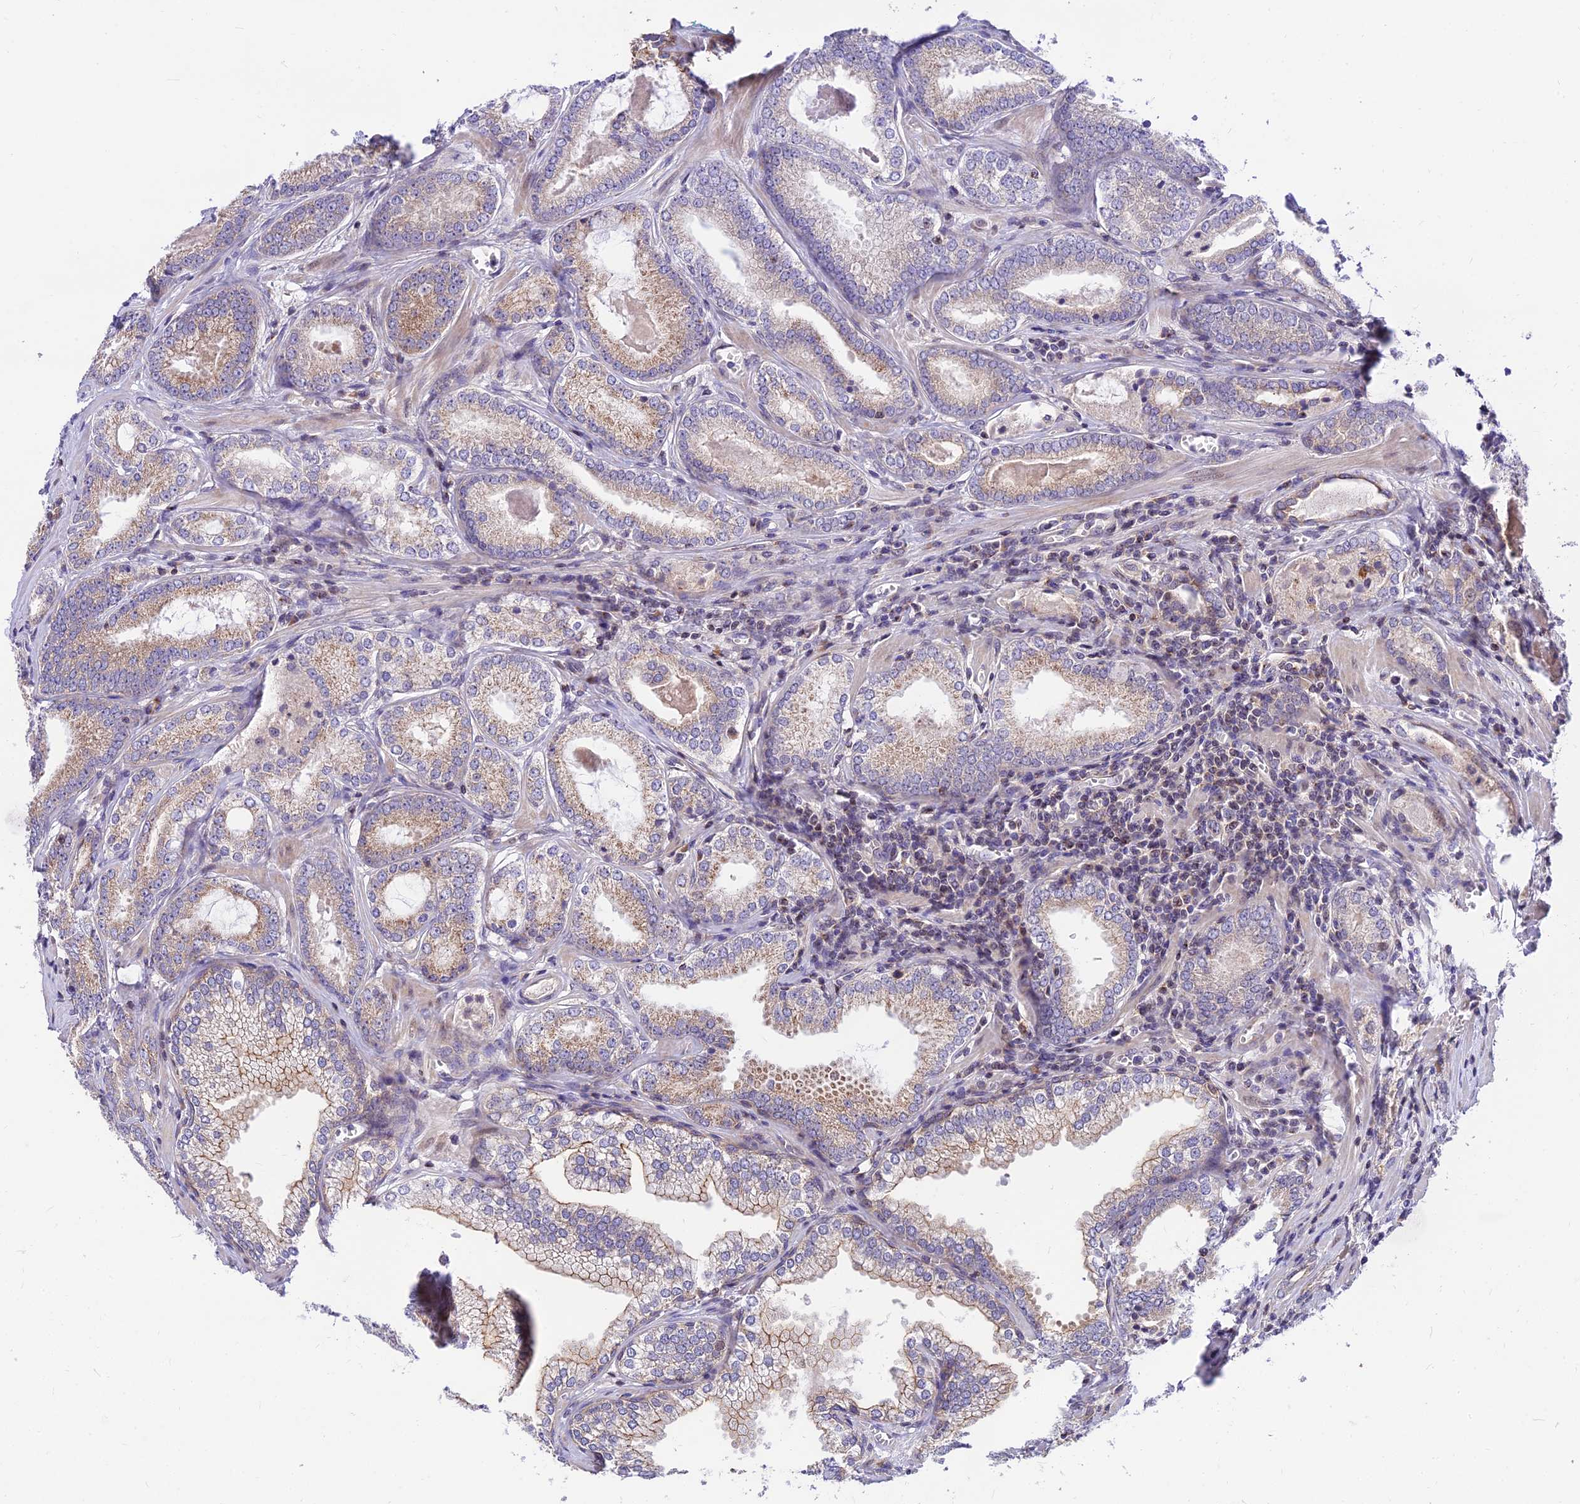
{"staining": {"intensity": "weak", "quantity": "25%-75%", "location": "cytoplasmic/membranous"}, "tissue": "prostate cancer", "cell_type": "Tumor cells", "image_type": "cancer", "snomed": [{"axis": "morphology", "description": "Adenocarcinoma, Low grade"}, {"axis": "topography", "description": "Prostate"}], "caption": "Low-grade adenocarcinoma (prostate) stained with IHC shows weak cytoplasmic/membranous staining in approximately 25%-75% of tumor cells.", "gene": "C6orf132", "patient": {"sex": "male", "age": 60}}